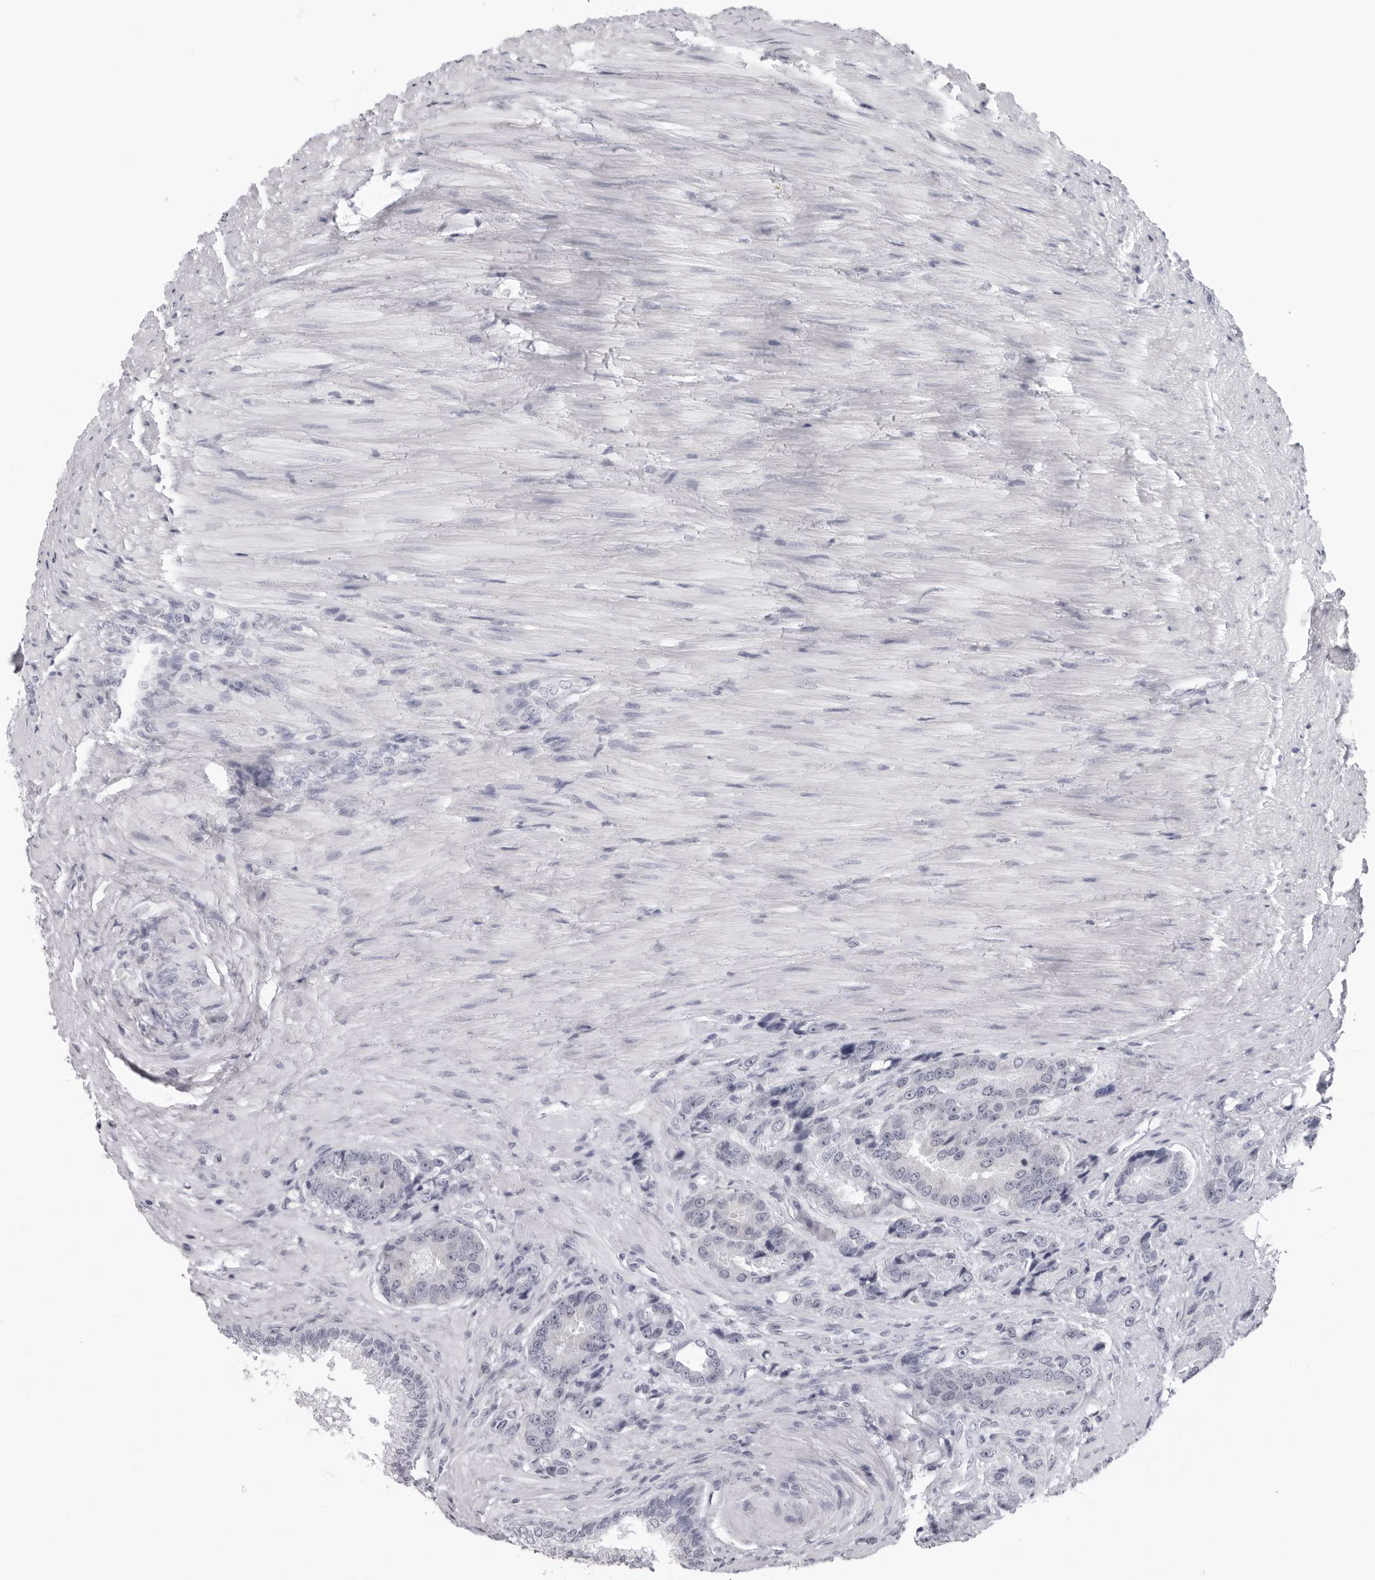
{"staining": {"intensity": "negative", "quantity": "none", "location": "none"}, "tissue": "prostate cancer", "cell_type": "Tumor cells", "image_type": "cancer", "snomed": [{"axis": "morphology", "description": "Adenocarcinoma, High grade"}, {"axis": "topography", "description": "Prostate"}], "caption": "This is an immunohistochemistry (IHC) micrograph of human prostate high-grade adenocarcinoma. There is no expression in tumor cells.", "gene": "EPB41", "patient": {"sex": "male", "age": 60}}